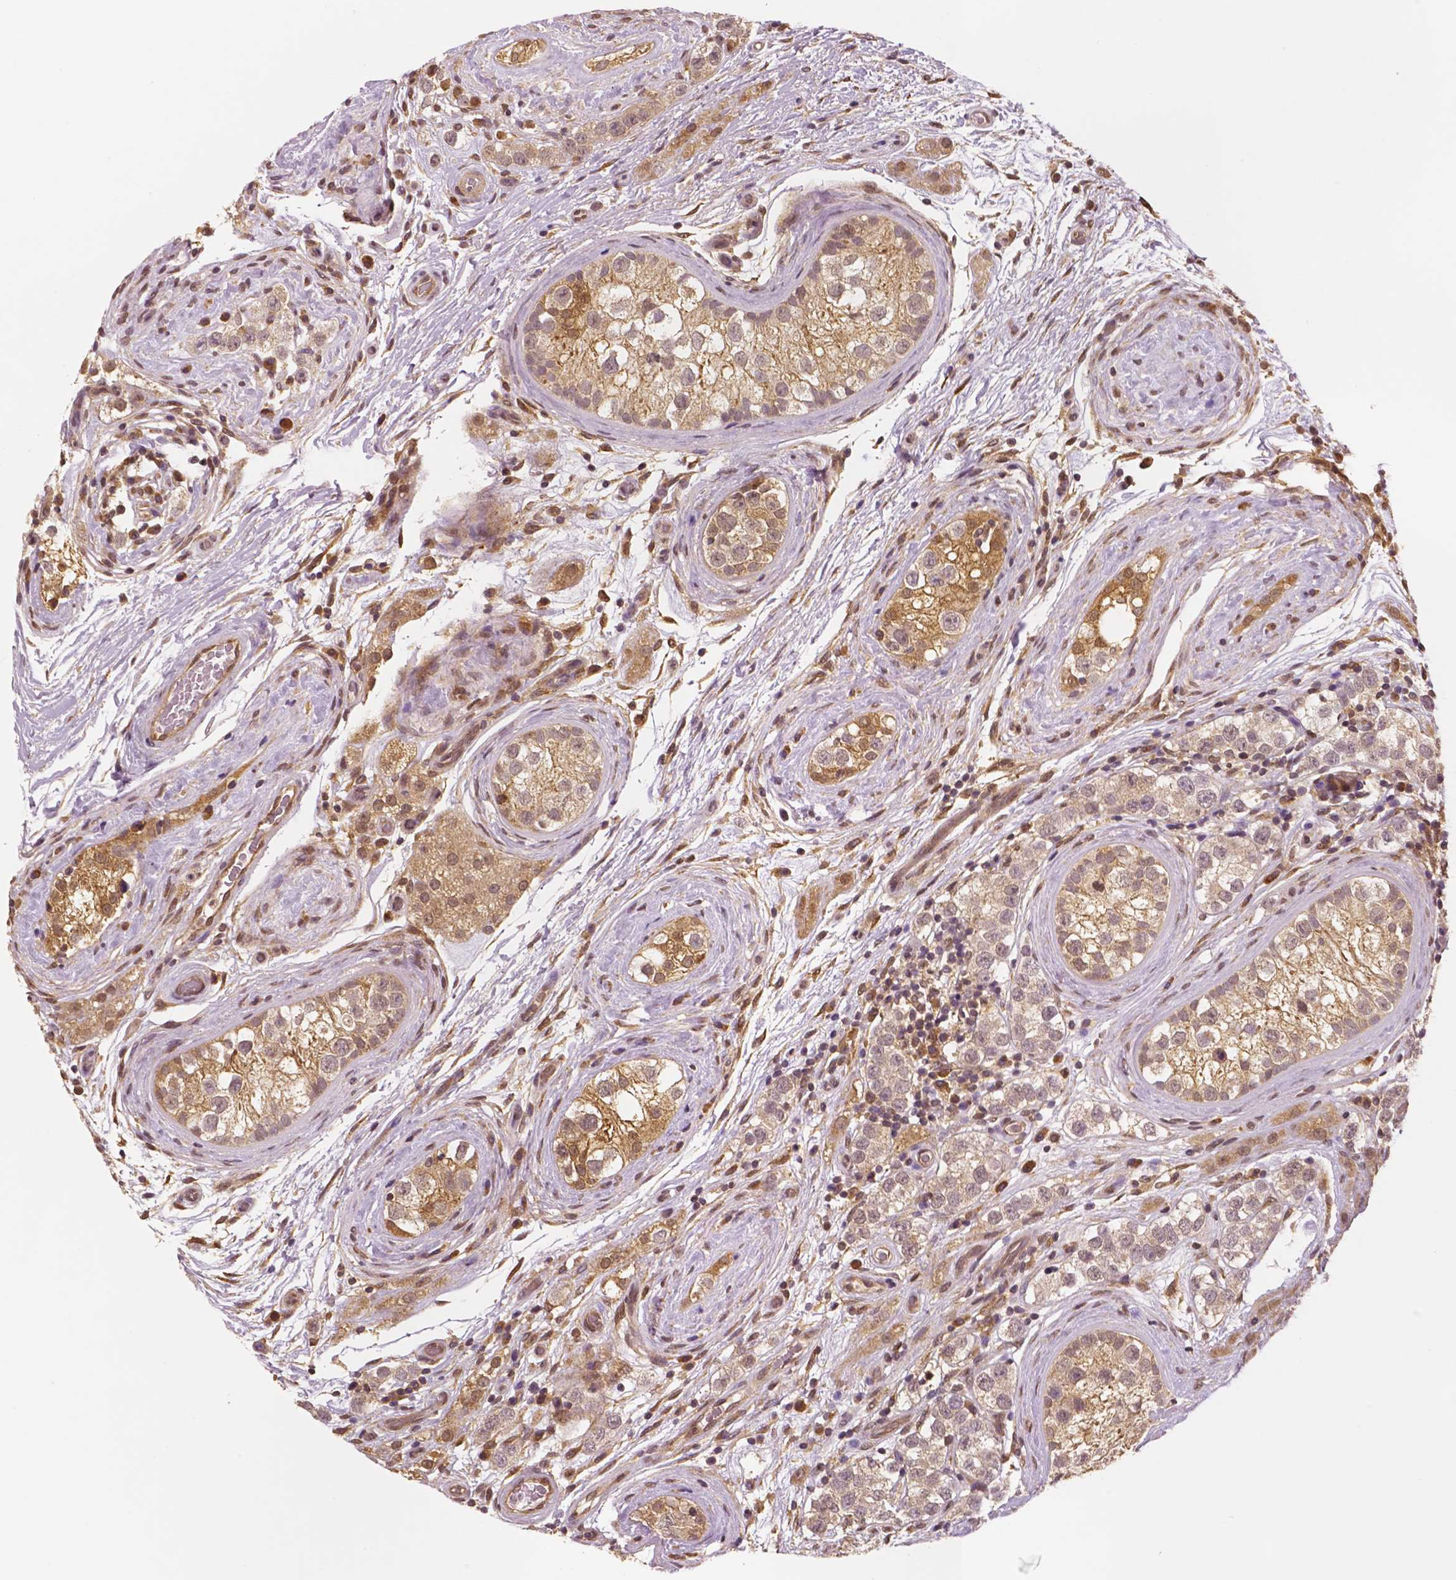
{"staining": {"intensity": "moderate", "quantity": ">75%", "location": "cytoplasmic/membranous,nuclear"}, "tissue": "testis cancer", "cell_type": "Tumor cells", "image_type": "cancer", "snomed": [{"axis": "morphology", "description": "Seminoma, NOS"}, {"axis": "topography", "description": "Testis"}], "caption": "Human testis seminoma stained with a brown dye demonstrates moderate cytoplasmic/membranous and nuclear positive staining in about >75% of tumor cells.", "gene": "STAT3", "patient": {"sex": "male", "age": 34}}